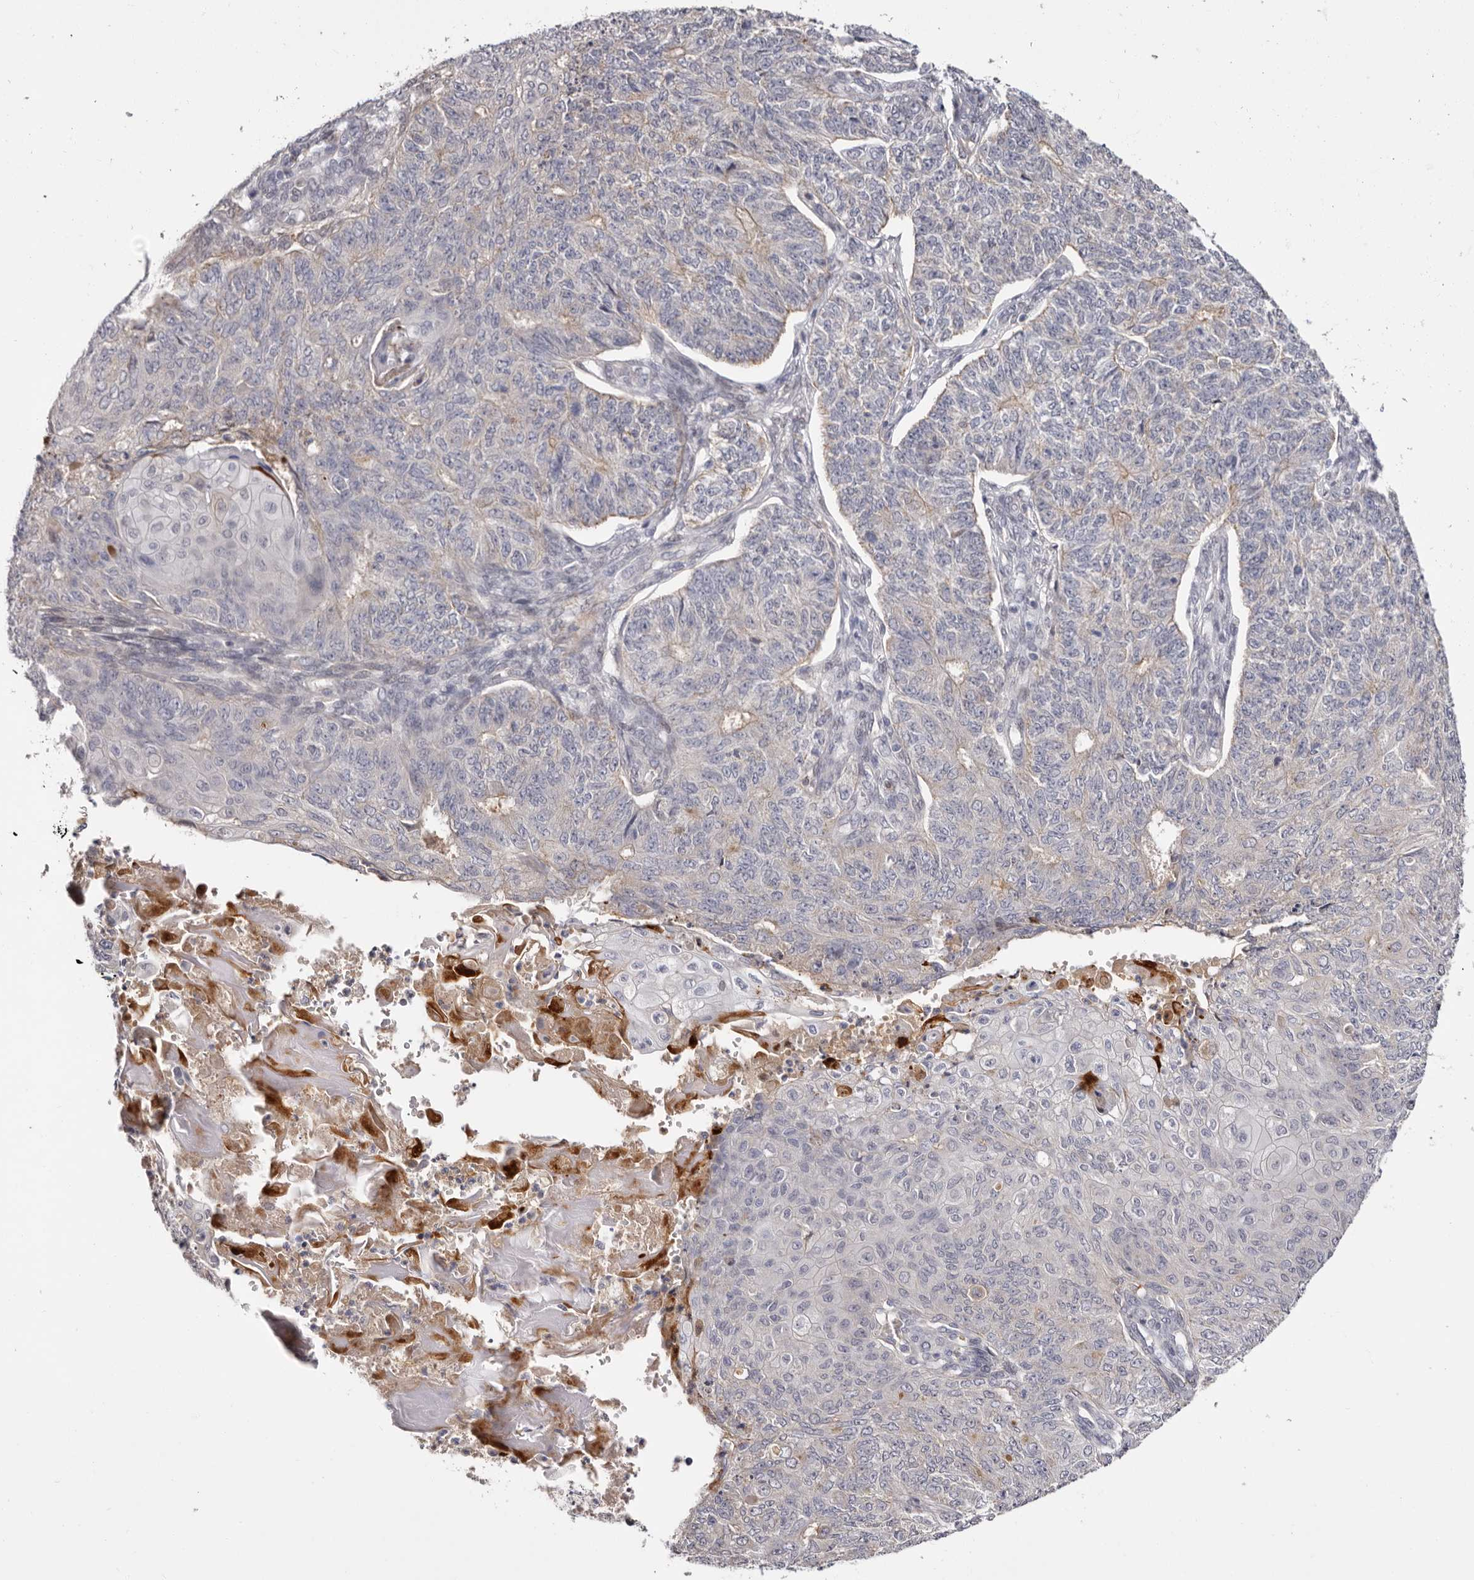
{"staining": {"intensity": "weak", "quantity": "<25%", "location": "cytoplasmic/membranous"}, "tissue": "endometrial cancer", "cell_type": "Tumor cells", "image_type": "cancer", "snomed": [{"axis": "morphology", "description": "Adenocarcinoma, NOS"}, {"axis": "topography", "description": "Endometrium"}], "caption": "Tumor cells are negative for brown protein staining in endometrial cancer (adenocarcinoma).", "gene": "LMLN", "patient": {"sex": "female", "age": 32}}